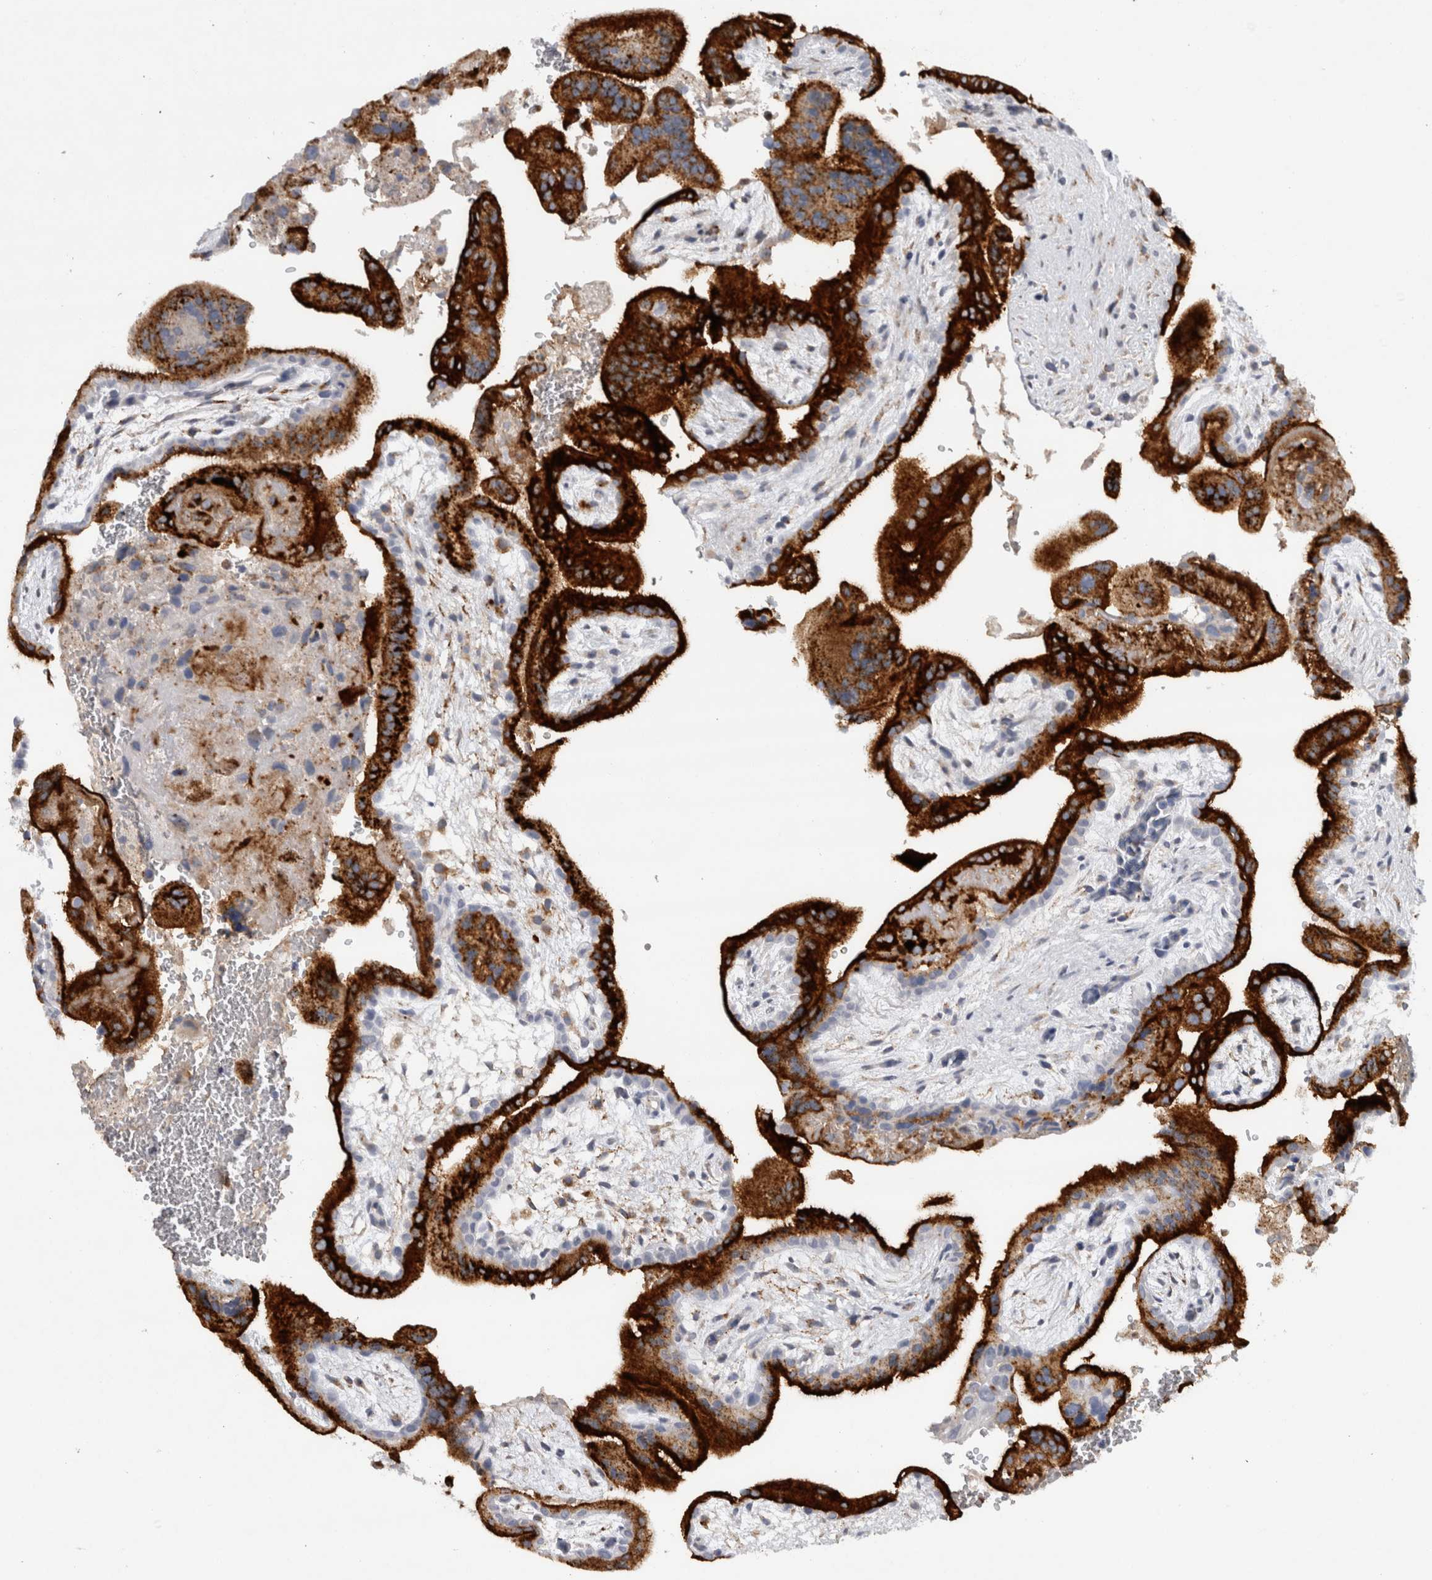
{"staining": {"intensity": "moderate", "quantity": "25%-75%", "location": "cytoplasmic/membranous"}, "tissue": "placenta", "cell_type": "Decidual cells", "image_type": "normal", "snomed": [{"axis": "morphology", "description": "Normal tissue, NOS"}, {"axis": "topography", "description": "Placenta"}], "caption": "This image exhibits immunohistochemistry staining of unremarkable human placenta, with medium moderate cytoplasmic/membranous positivity in about 25%-75% of decidual cells.", "gene": "CD63", "patient": {"sex": "female", "age": 35}}